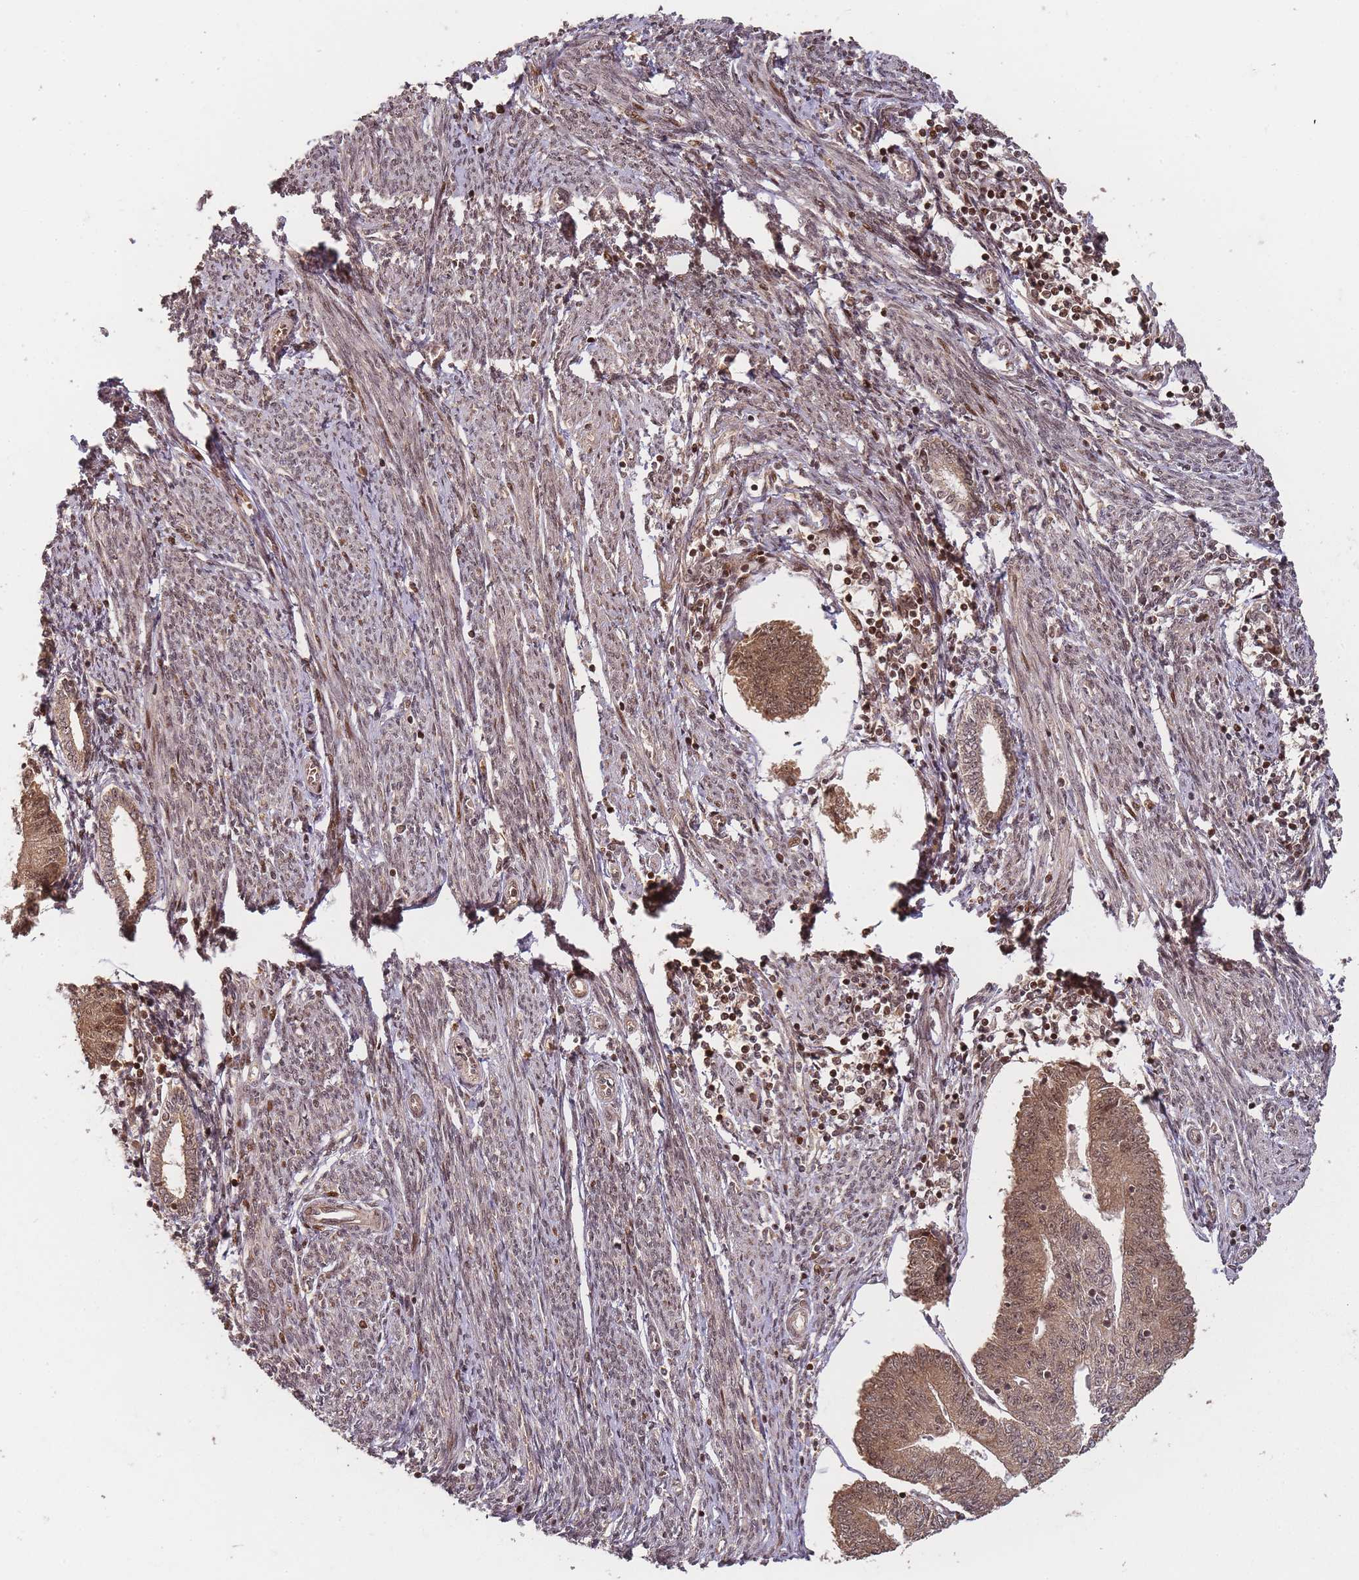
{"staining": {"intensity": "moderate", "quantity": ">75%", "location": "cytoplasmic/membranous,nuclear"}, "tissue": "endometrial cancer", "cell_type": "Tumor cells", "image_type": "cancer", "snomed": [{"axis": "morphology", "description": "Adenocarcinoma, NOS"}, {"axis": "topography", "description": "Endometrium"}], "caption": "A high-resolution micrograph shows IHC staining of endometrial adenocarcinoma, which exhibits moderate cytoplasmic/membranous and nuclear staining in about >75% of tumor cells.", "gene": "ZNF497", "patient": {"sex": "female", "age": 56}}